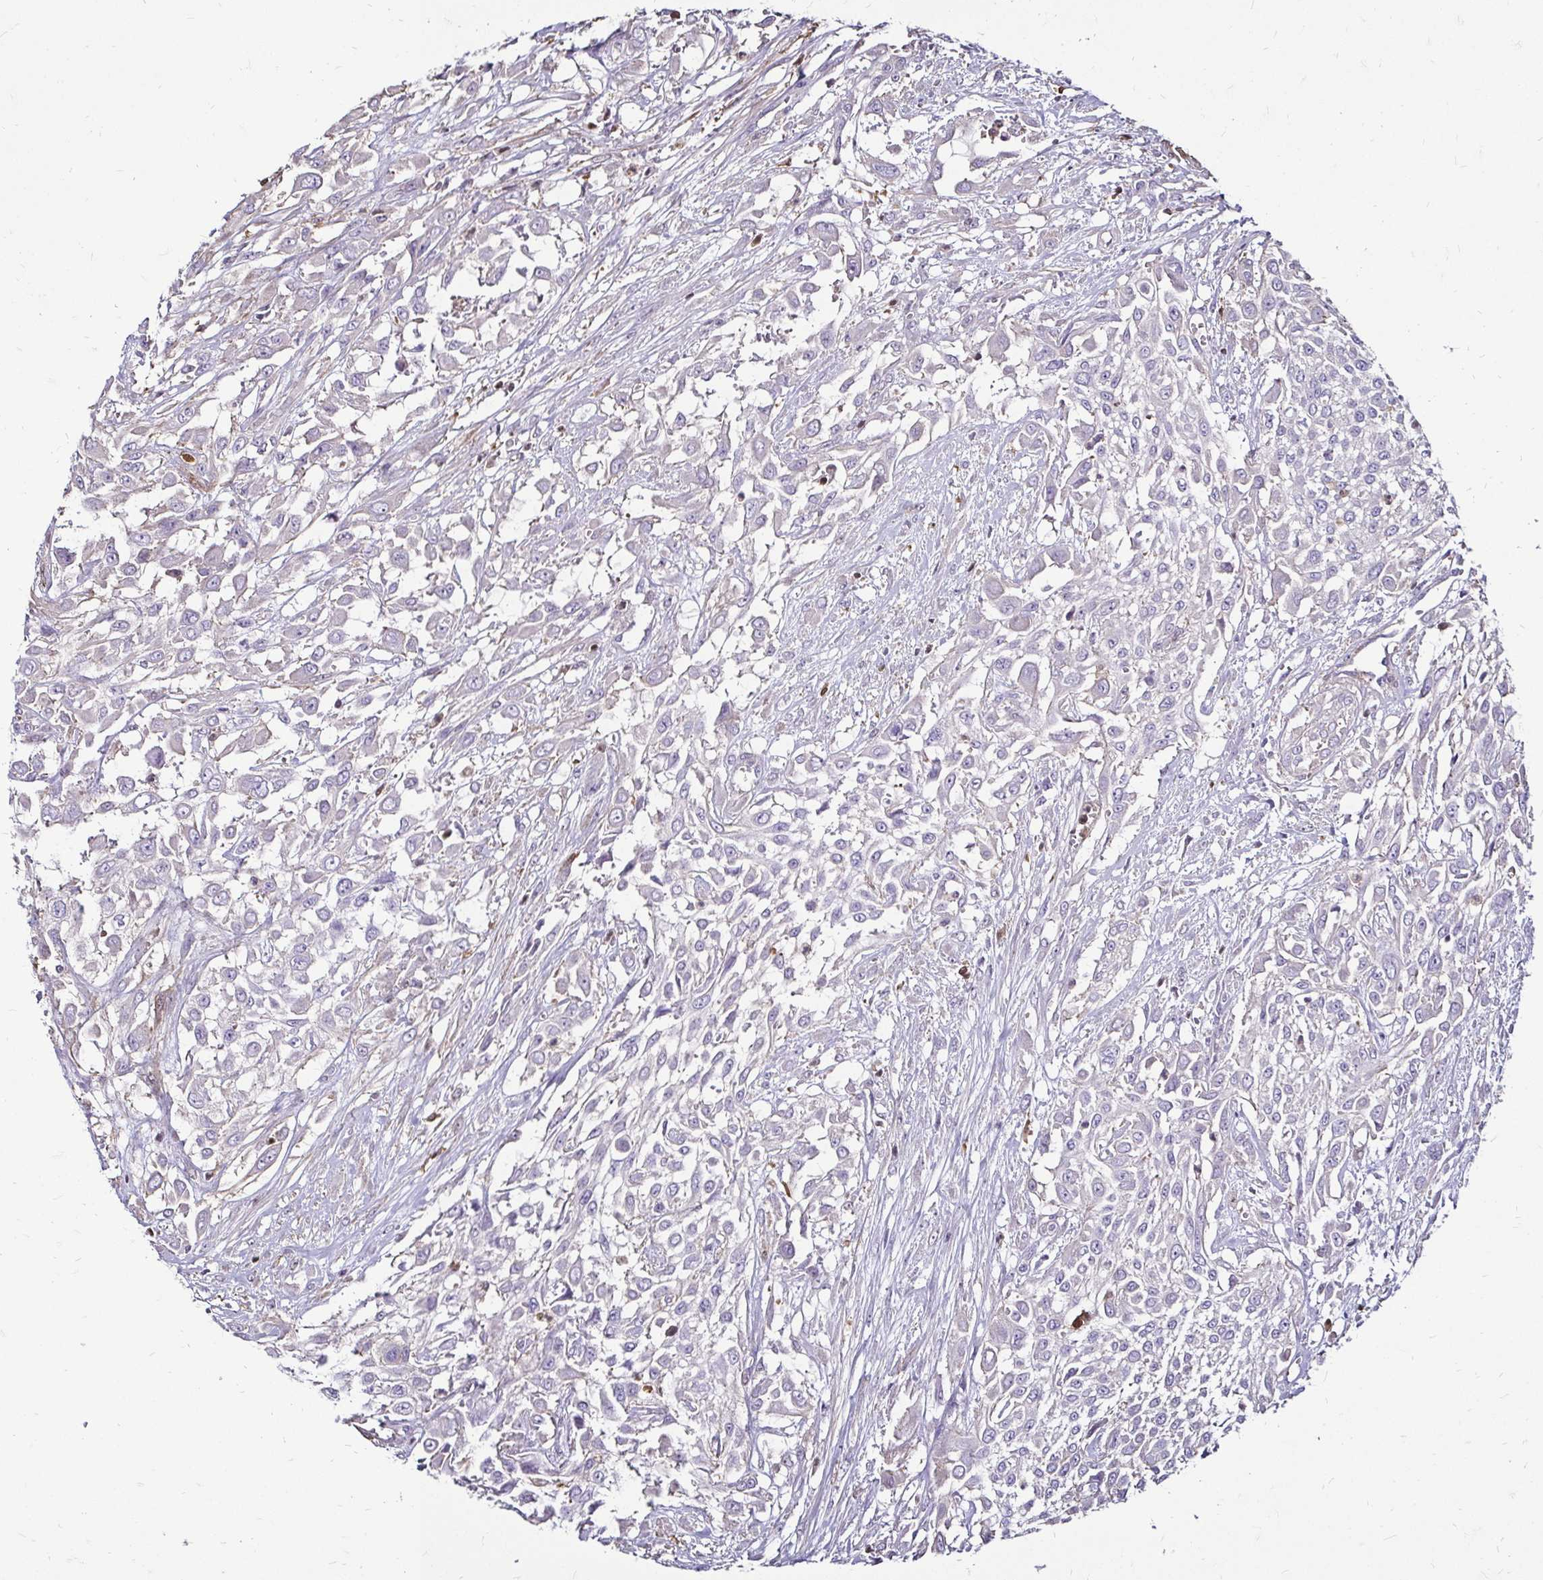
{"staining": {"intensity": "negative", "quantity": "none", "location": "none"}, "tissue": "urothelial cancer", "cell_type": "Tumor cells", "image_type": "cancer", "snomed": [{"axis": "morphology", "description": "Urothelial carcinoma, High grade"}, {"axis": "topography", "description": "Urinary bladder"}], "caption": "IHC of high-grade urothelial carcinoma shows no staining in tumor cells. (DAB immunohistochemistry (IHC) visualized using brightfield microscopy, high magnification).", "gene": "ZFP1", "patient": {"sex": "male", "age": 57}}